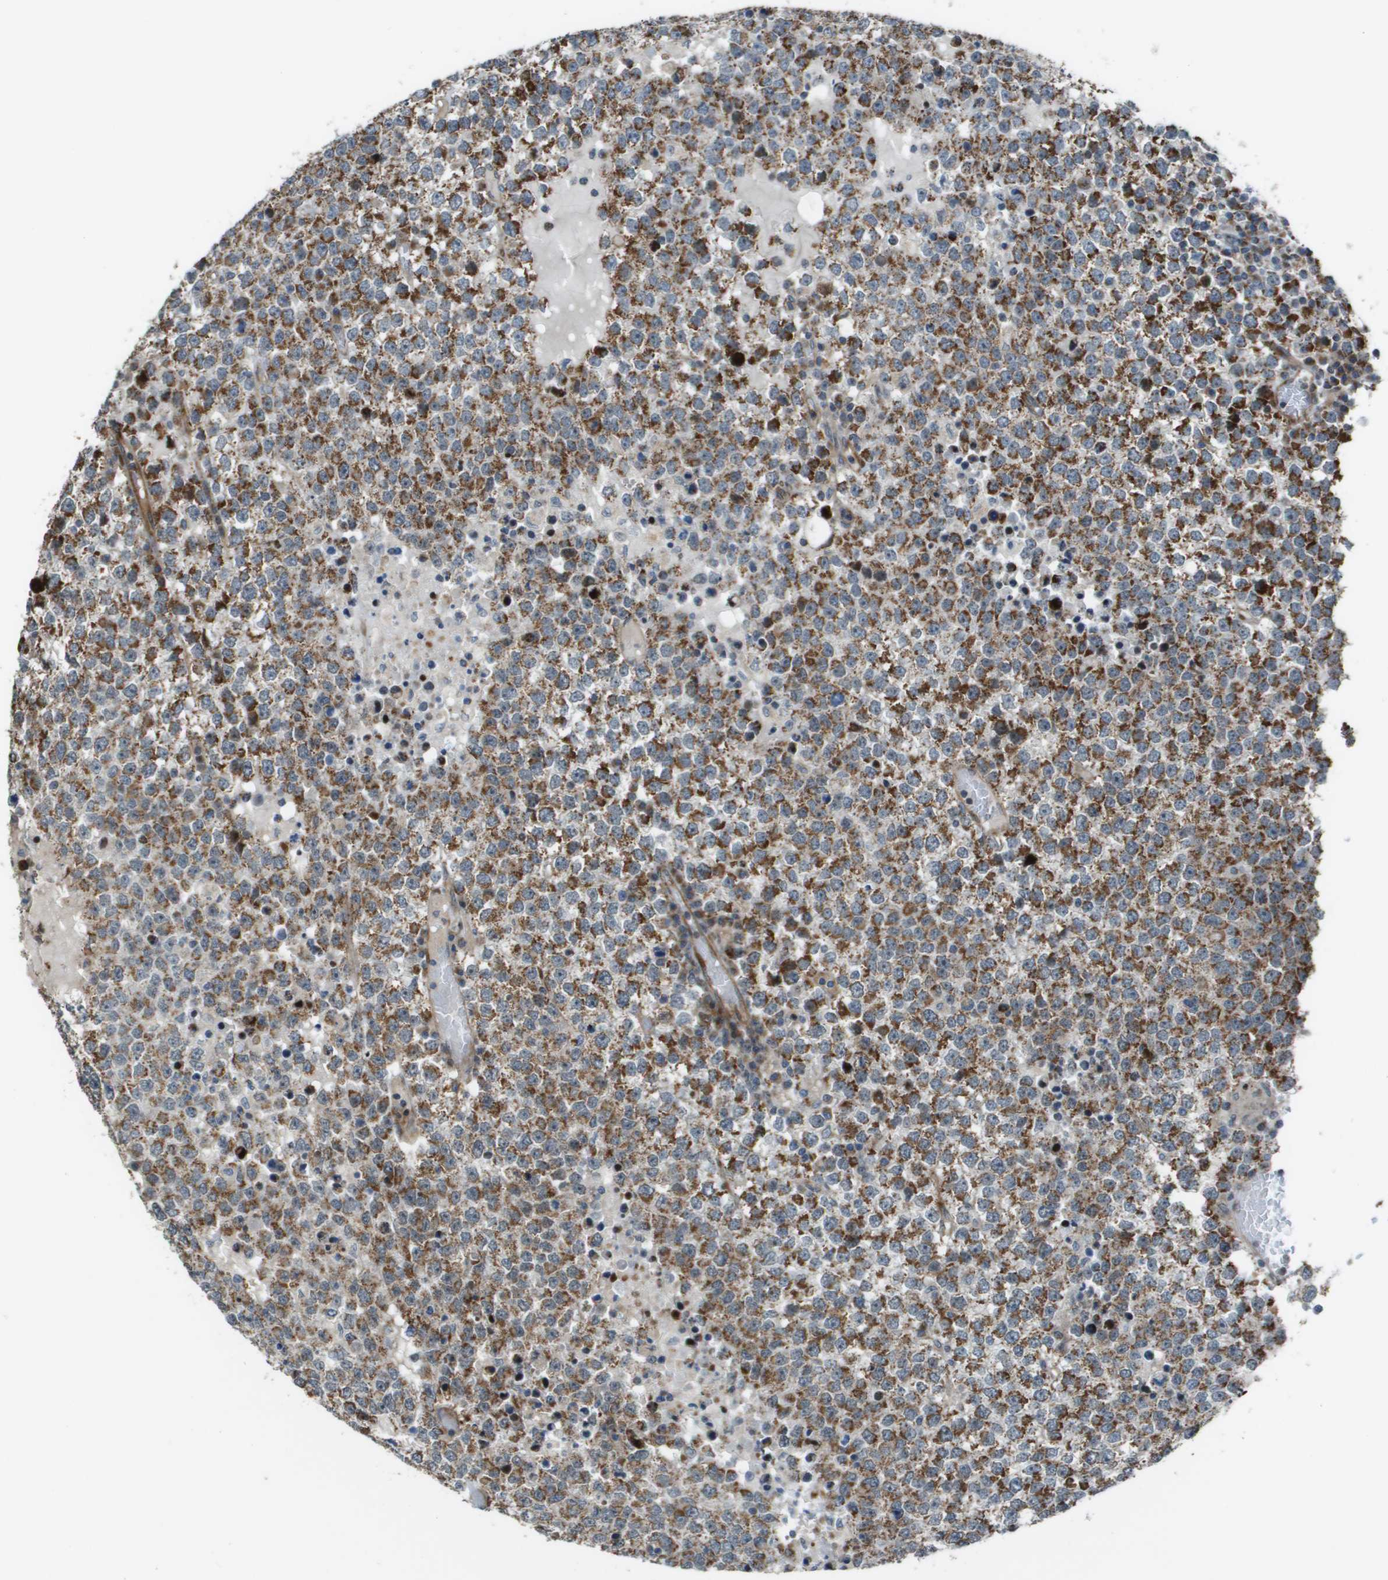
{"staining": {"intensity": "moderate", "quantity": "25%-75%", "location": "cytoplasmic/membranous"}, "tissue": "testis cancer", "cell_type": "Tumor cells", "image_type": "cancer", "snomed": [{"axis": "morphology", "description": "Seminoma, NOS"}, {"axis": "topography", "description": "Testis"}], "caption": "The immunohistochemical stain labels moderate cytoplasmic/membranous expression in tumor cells of testis cancer (seminoma) tissue.", "gene": "MGAT3", "patient": {"sex": "male", "age": 65}}